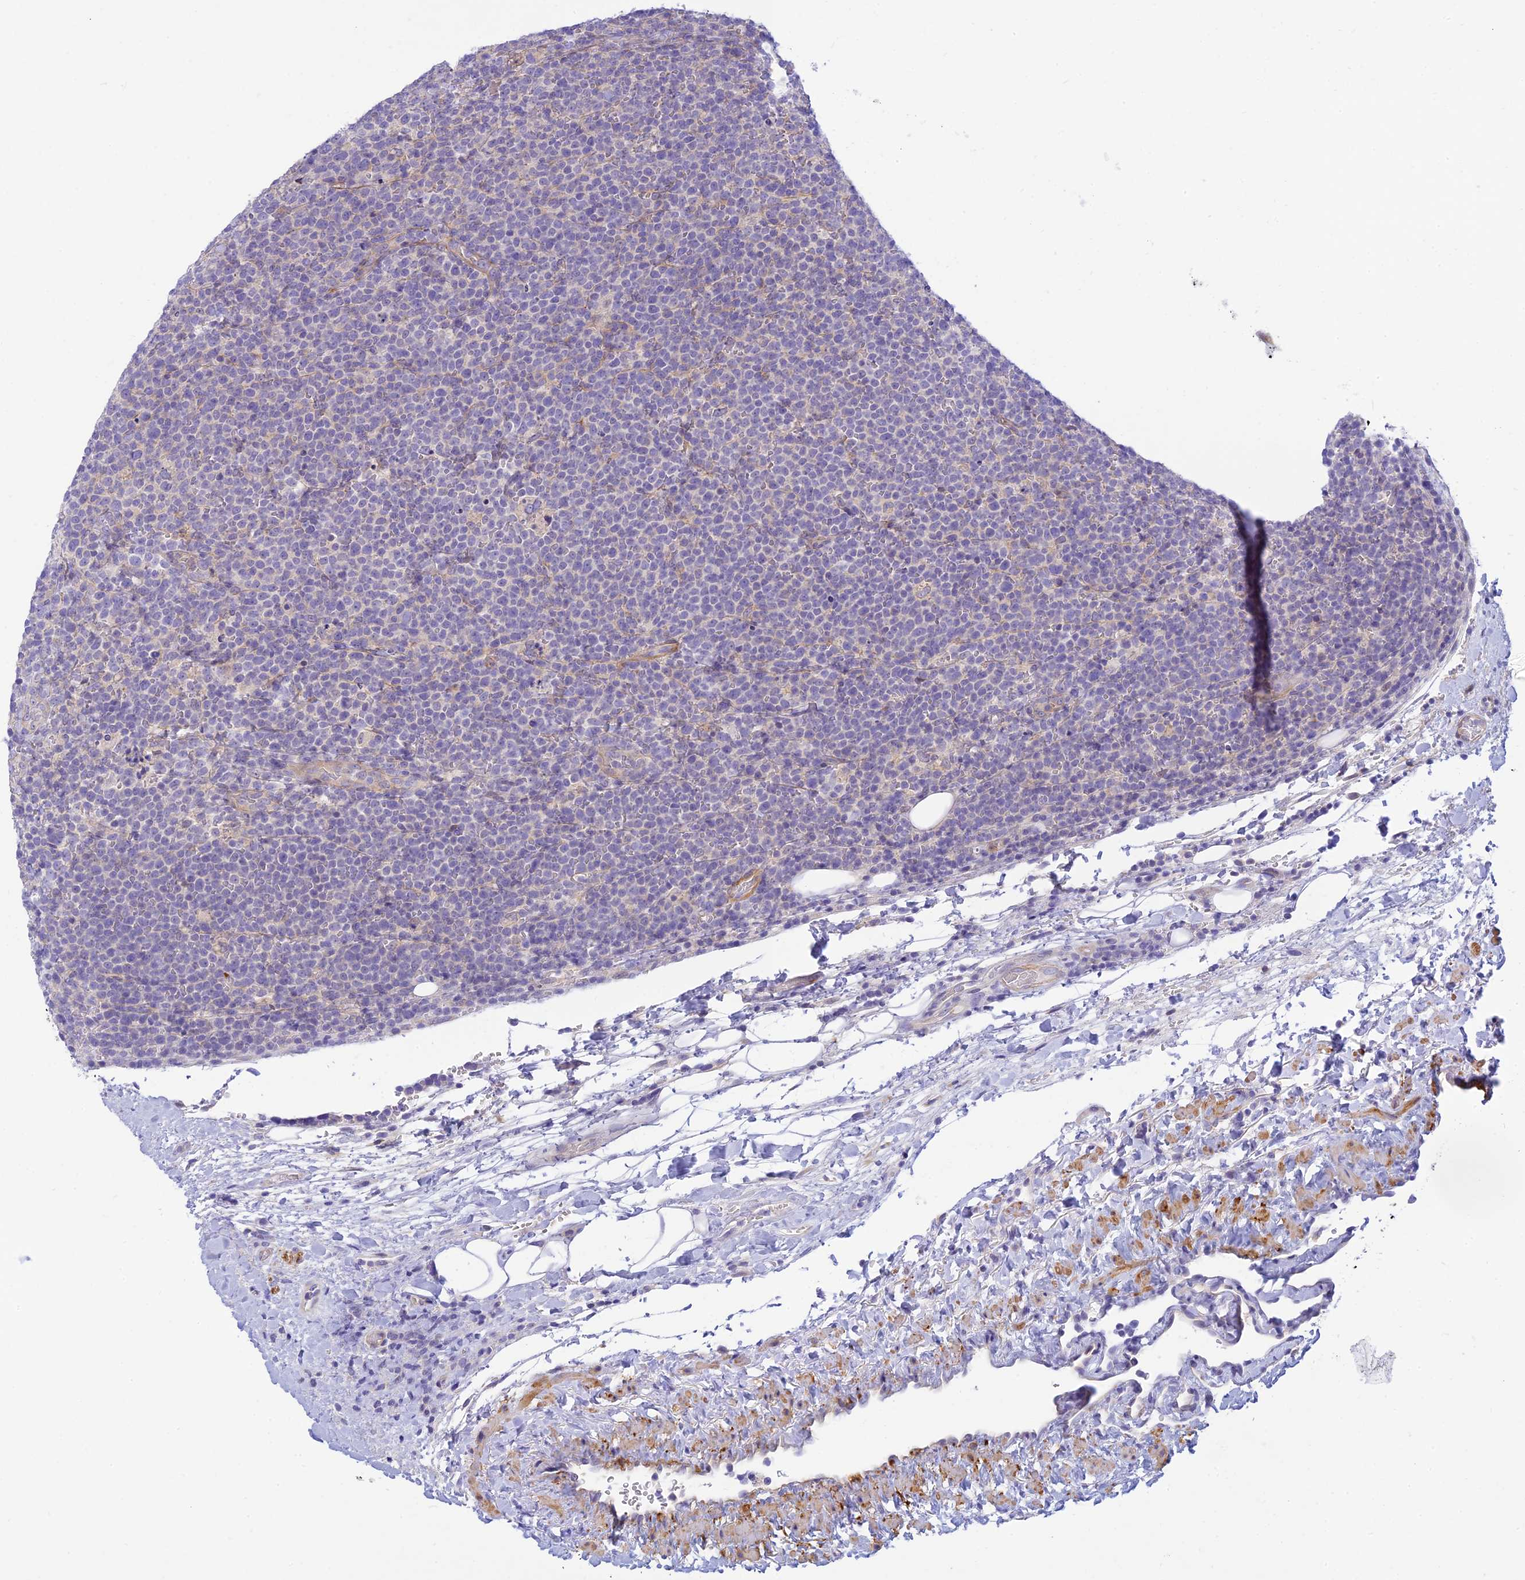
{"staining": {"intensity": "negative", "quantity": "none", "location": "none"}, "tissue": "lymphoma", "cell_type": "Tumor cells", "image_type": "cancer", "snomed": [{"axis": "morphology", "description": "Malignant lymphoma, non-Hodgkin's type, High grade"}, {"axis": "topography", "description": "Lymph node"}], "caption": "An IHC image of malignant lymphoma, non-Hodgkin's type (high-grade) is shown. There is no staining in tumor cells of malignant lymphoma, non-Hodgkin's type (high-grade).", "gene": "FBXW4", "patient": {"sex": "male", "age": 61}}